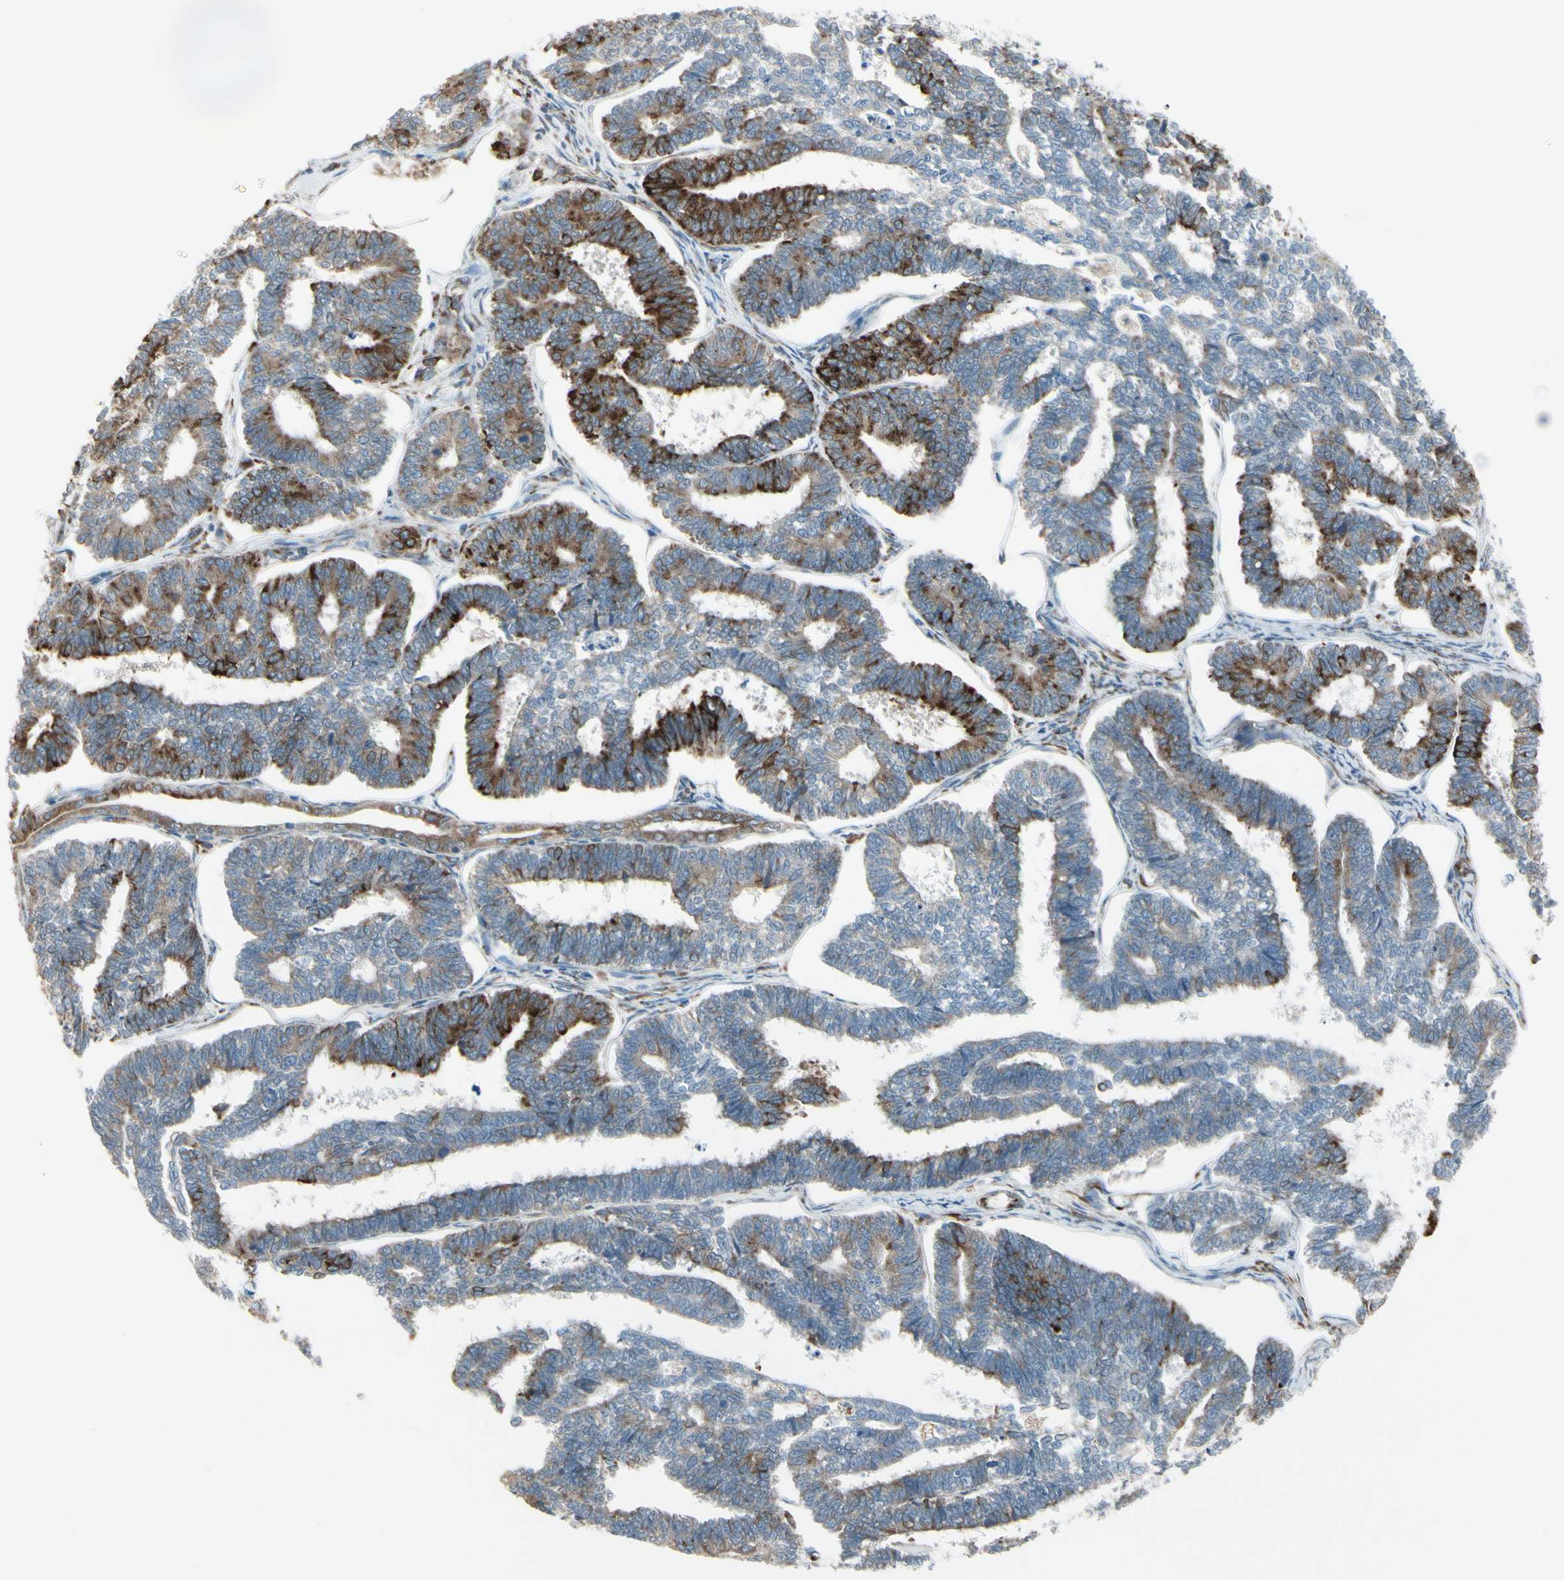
{"staining": {"intensity": "moderate", "quantity": "25%-75%", "location": "cytoplasmic/membranous"}, "tissue": "endometrial cancer", "cell_type": "Tumor cells", "image_type": "cancer", "snomed": [{"axis": "morphology", "description": "Adenocarcinoma, NOS"}, {"axis": "topography", "description": "Endometrium"}], "caption": "An immunohistochemistry micrograph of neoplastic tissue is shown. Protein staining in brown shows moderate cytoplasmic/membranous positivity in endometrial cancer (adenocarcinoma) within tumor cells.", "gene": "FNDC3A", "patient": {"sex": "female", "age": 70}}